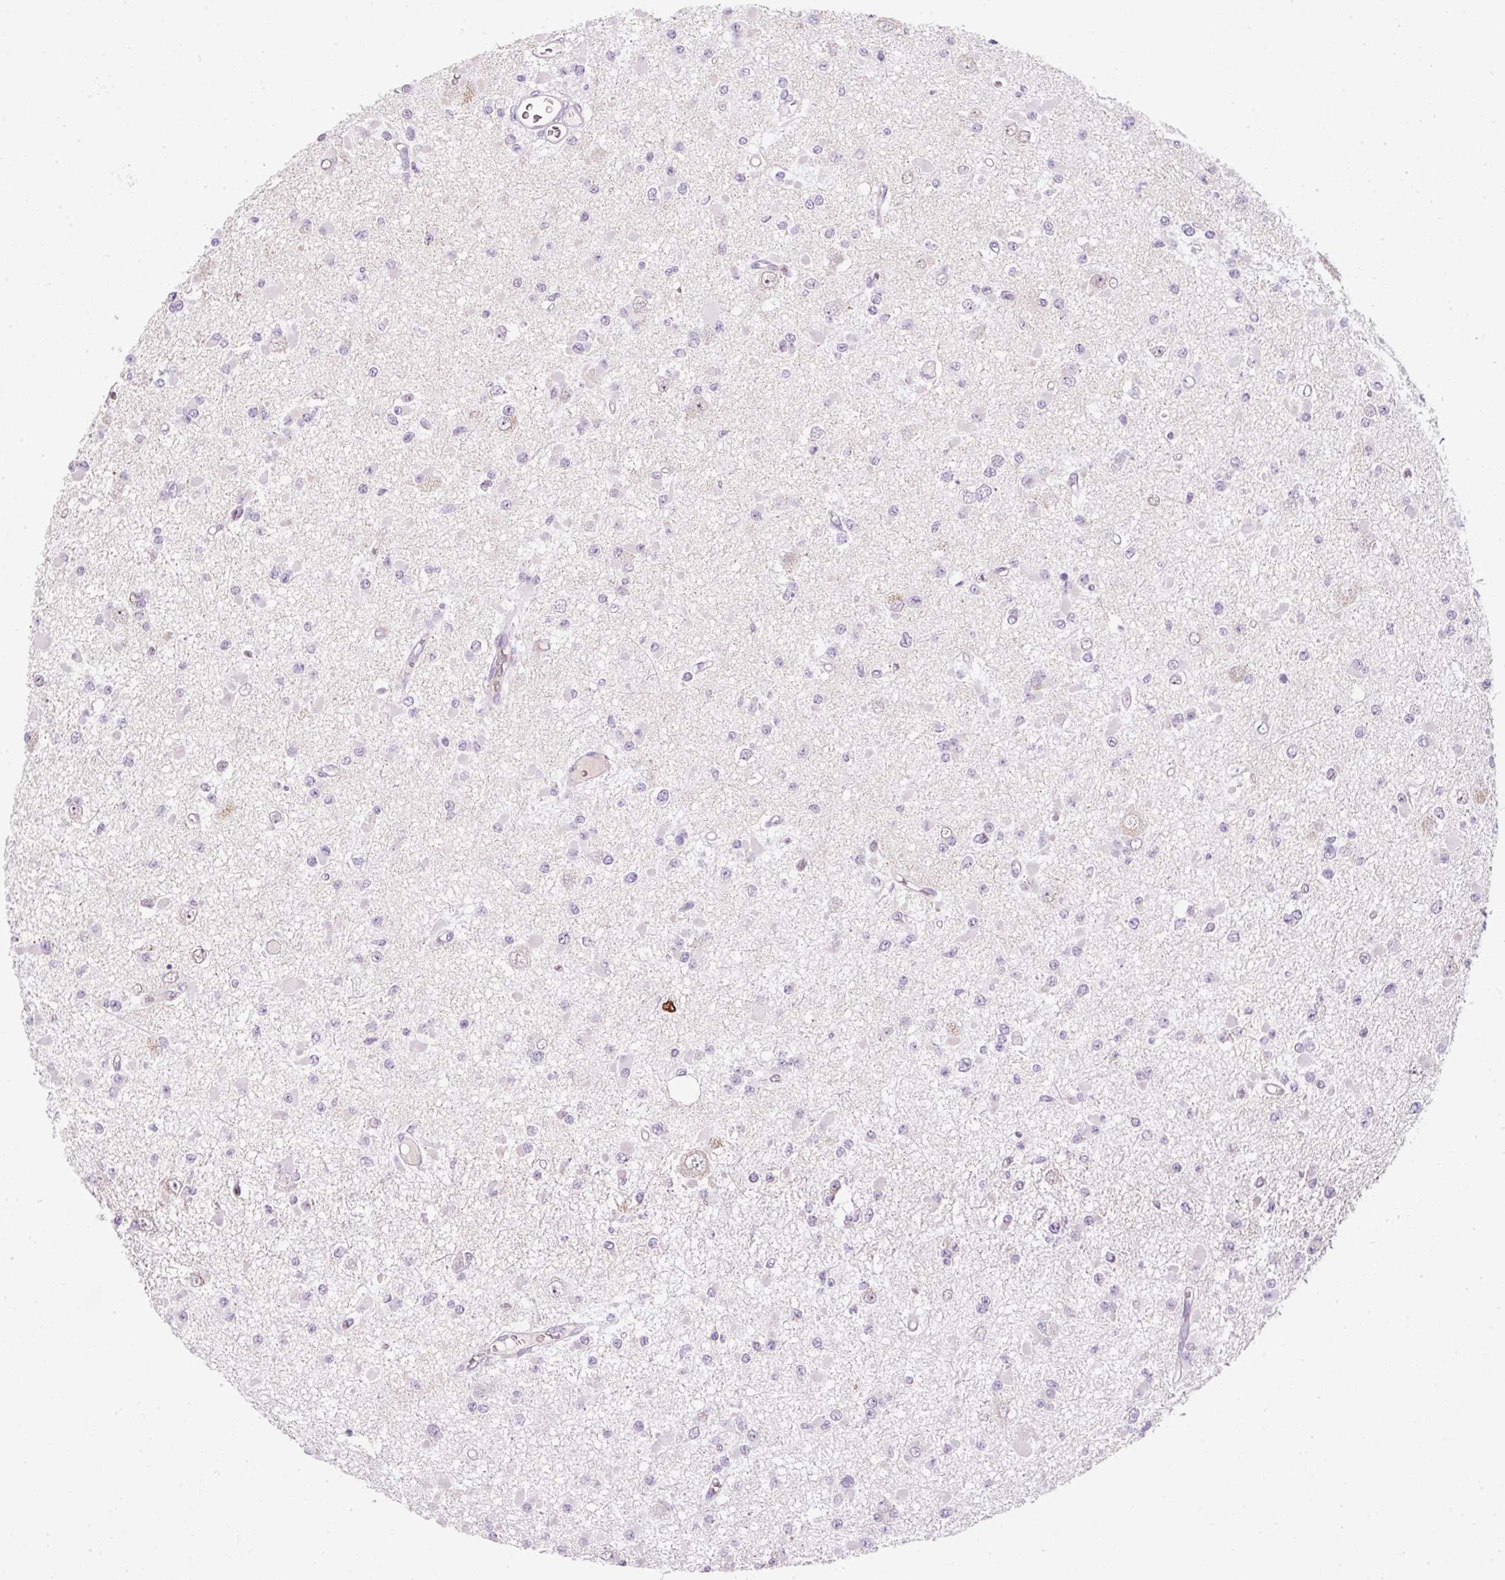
{"staining": {"intensity": "negative", "quantity": "none", "location": "none"}, "tissue": "glioma", "cell_type": "Tumor cells", "image_type": "cancer", "snomed": [{"axis": "morphology", "description": "Glioma, malignant, Low grade"}, {"axis": "topography", "description": "Brain"}], "caption": "This is an immunohistochemistry (IHC) photomicrograph of human low-grade glioma (malignant). There is no expression in tumor cells.", "gene": "KPNA2", "patient": {"sex": "female", "age": 22}}